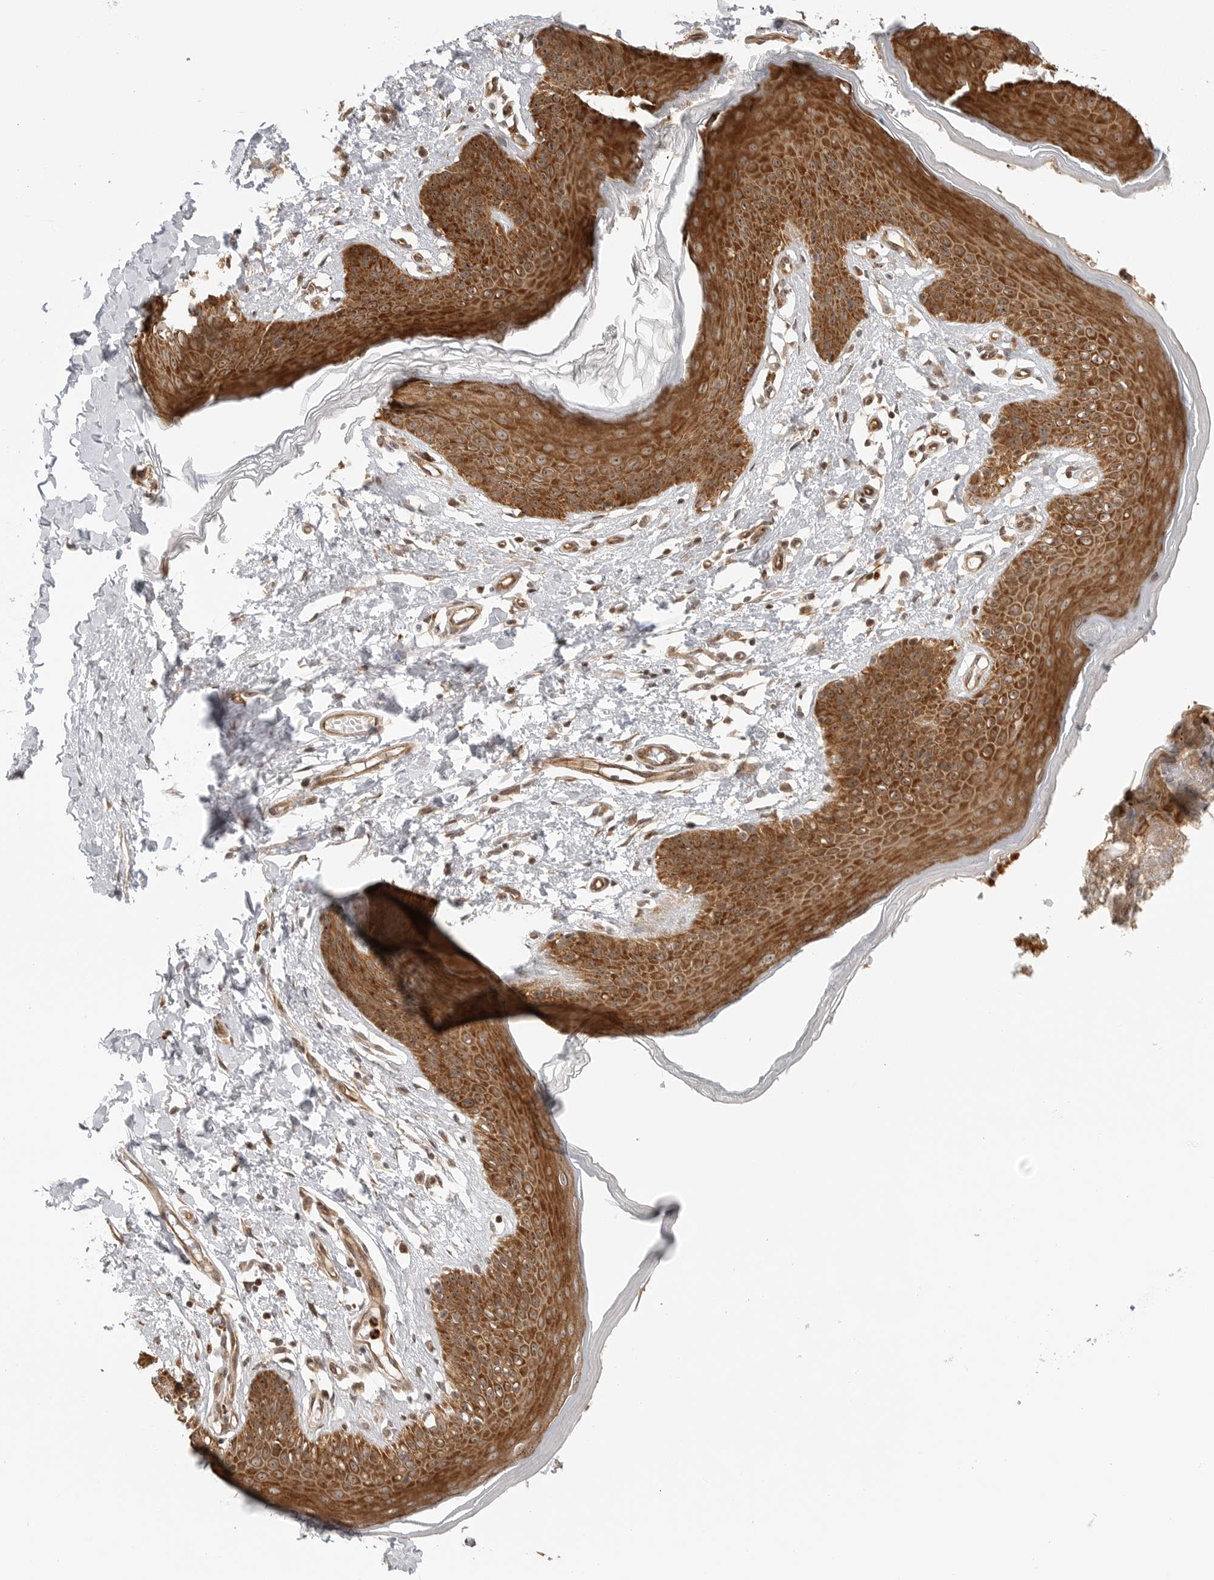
{"staining": {"intensity": "strong", "quantity": ">75%", "location": "cytoplasmic/membranous,nuclear"}, "tissue": "skin", "cell_type": "Epidermal cells", "image_type": "normal", "snomed": [{"axis": "morphology", "description": "Normal tissue, NOS"}, {"axis": "topography", "description": "Vulva"}], "caption": "IHC photomicrograph of normal human skin stained for a protein (brown), which demonstrates high levels of strong cytoplasmic/membranous,nuclear positivity in about >75% of epidermal cells.", "gene": "DSCC1", "patient": {"sex": "female", "age": 66}}